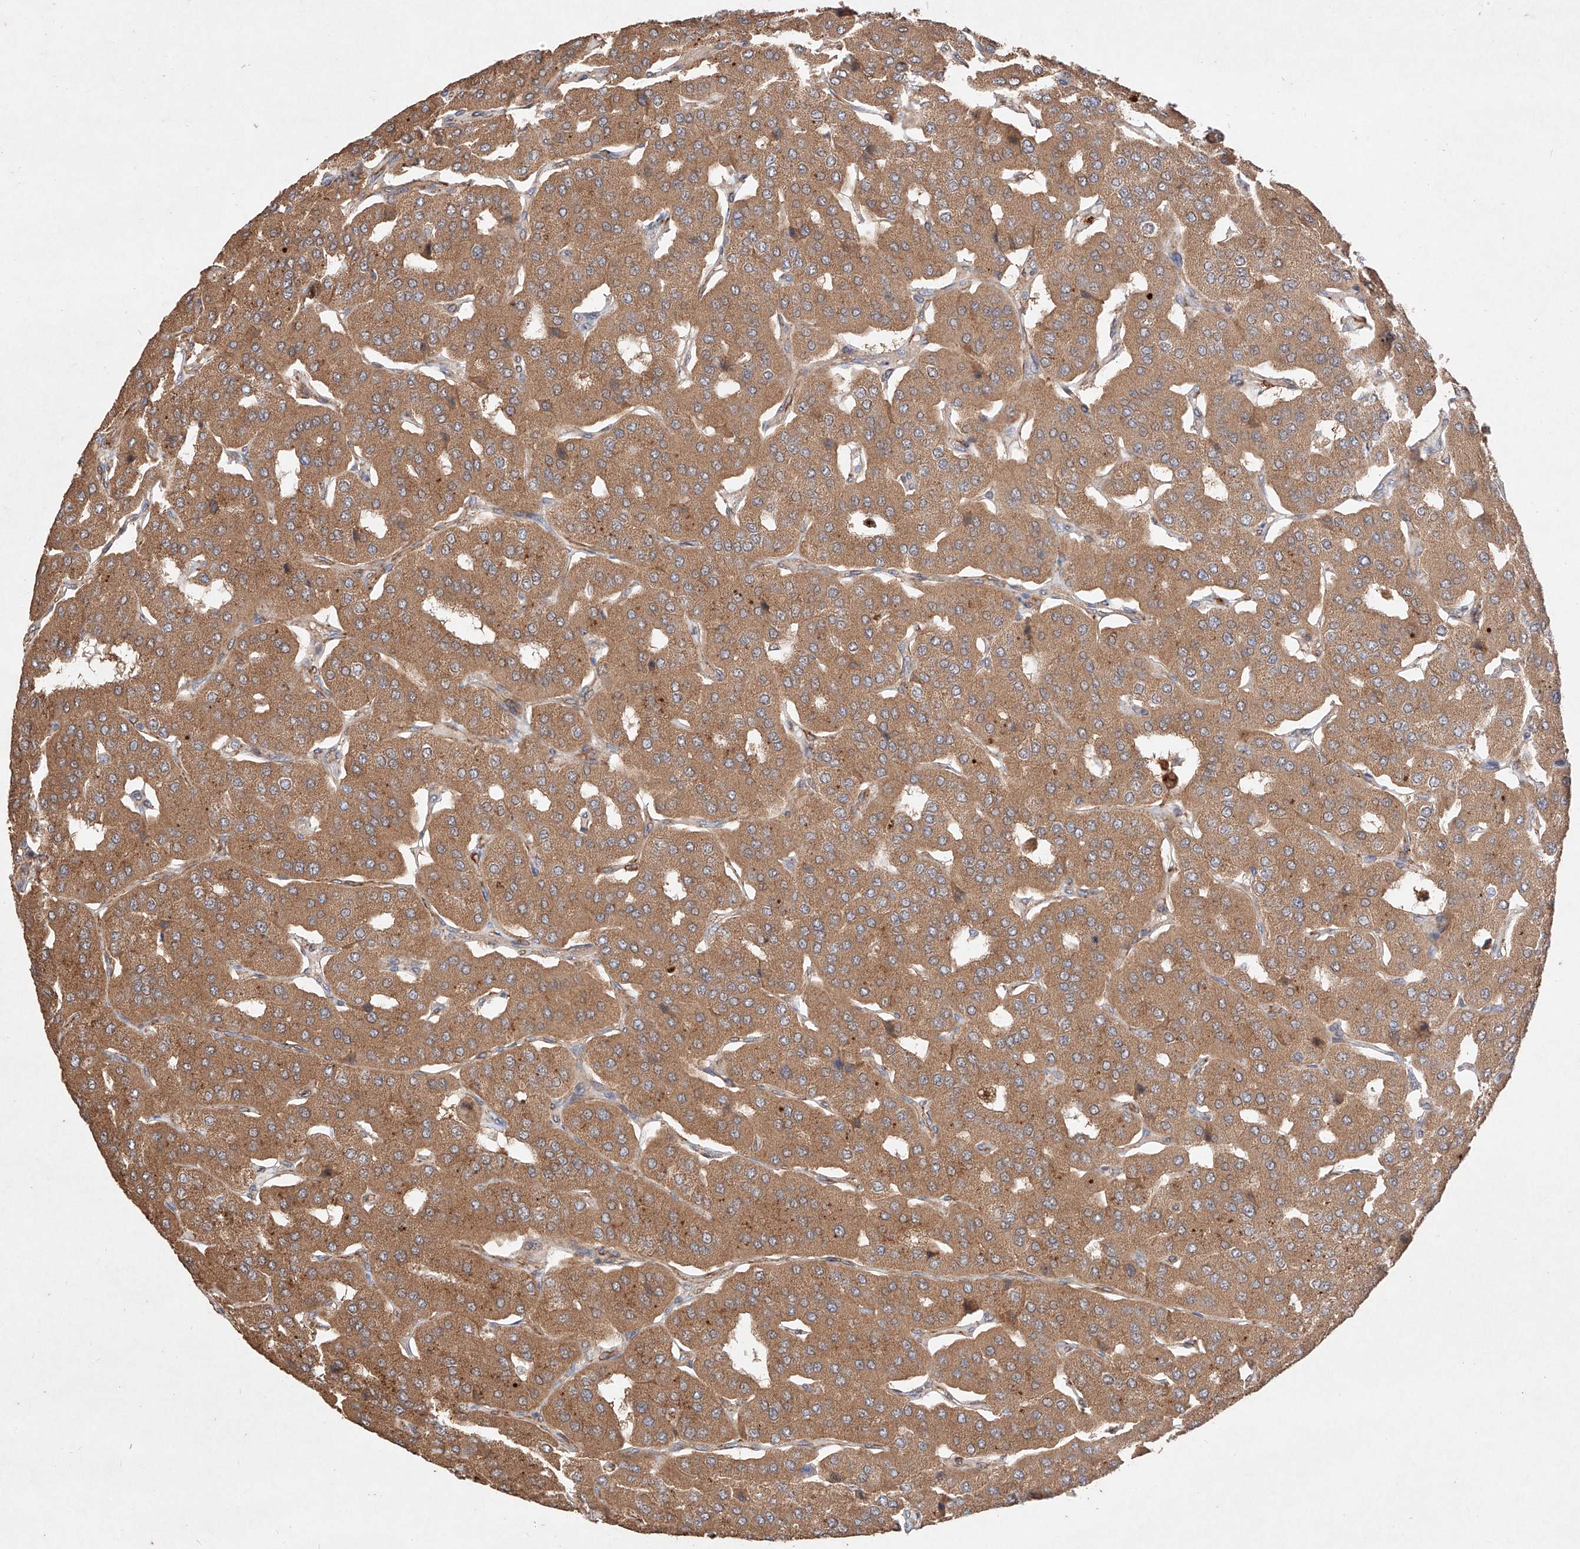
{"staining": {"intensity": "moderate", "quantity": ">75%", "location": "cytoplasmic/membranous"}, "tissue": "parathyroid gland", "cell_type": "Glandular cells", "image_type": "normal", "snomed": [{"axis": "morphology", "description": "Normal tissue, NOS"}, {"axis": "morphology", "description": "Adenoma, NOS"}, {"axis": "topography", "description": "Parathyroid gland"}], "caption": "Glandular cells show medium levels of moderate cytoplasmic/membranous staining in about >75% of cells in unremarkable parathyroid gland. The staining was performed using DAB (3,3'-diaminobenzidine), with brown indicating positive protein expression. Nuclei are stained blue with hematoxylin.", "gene": "C6orf62", "patient": {"sex": "female", "age": 86}}